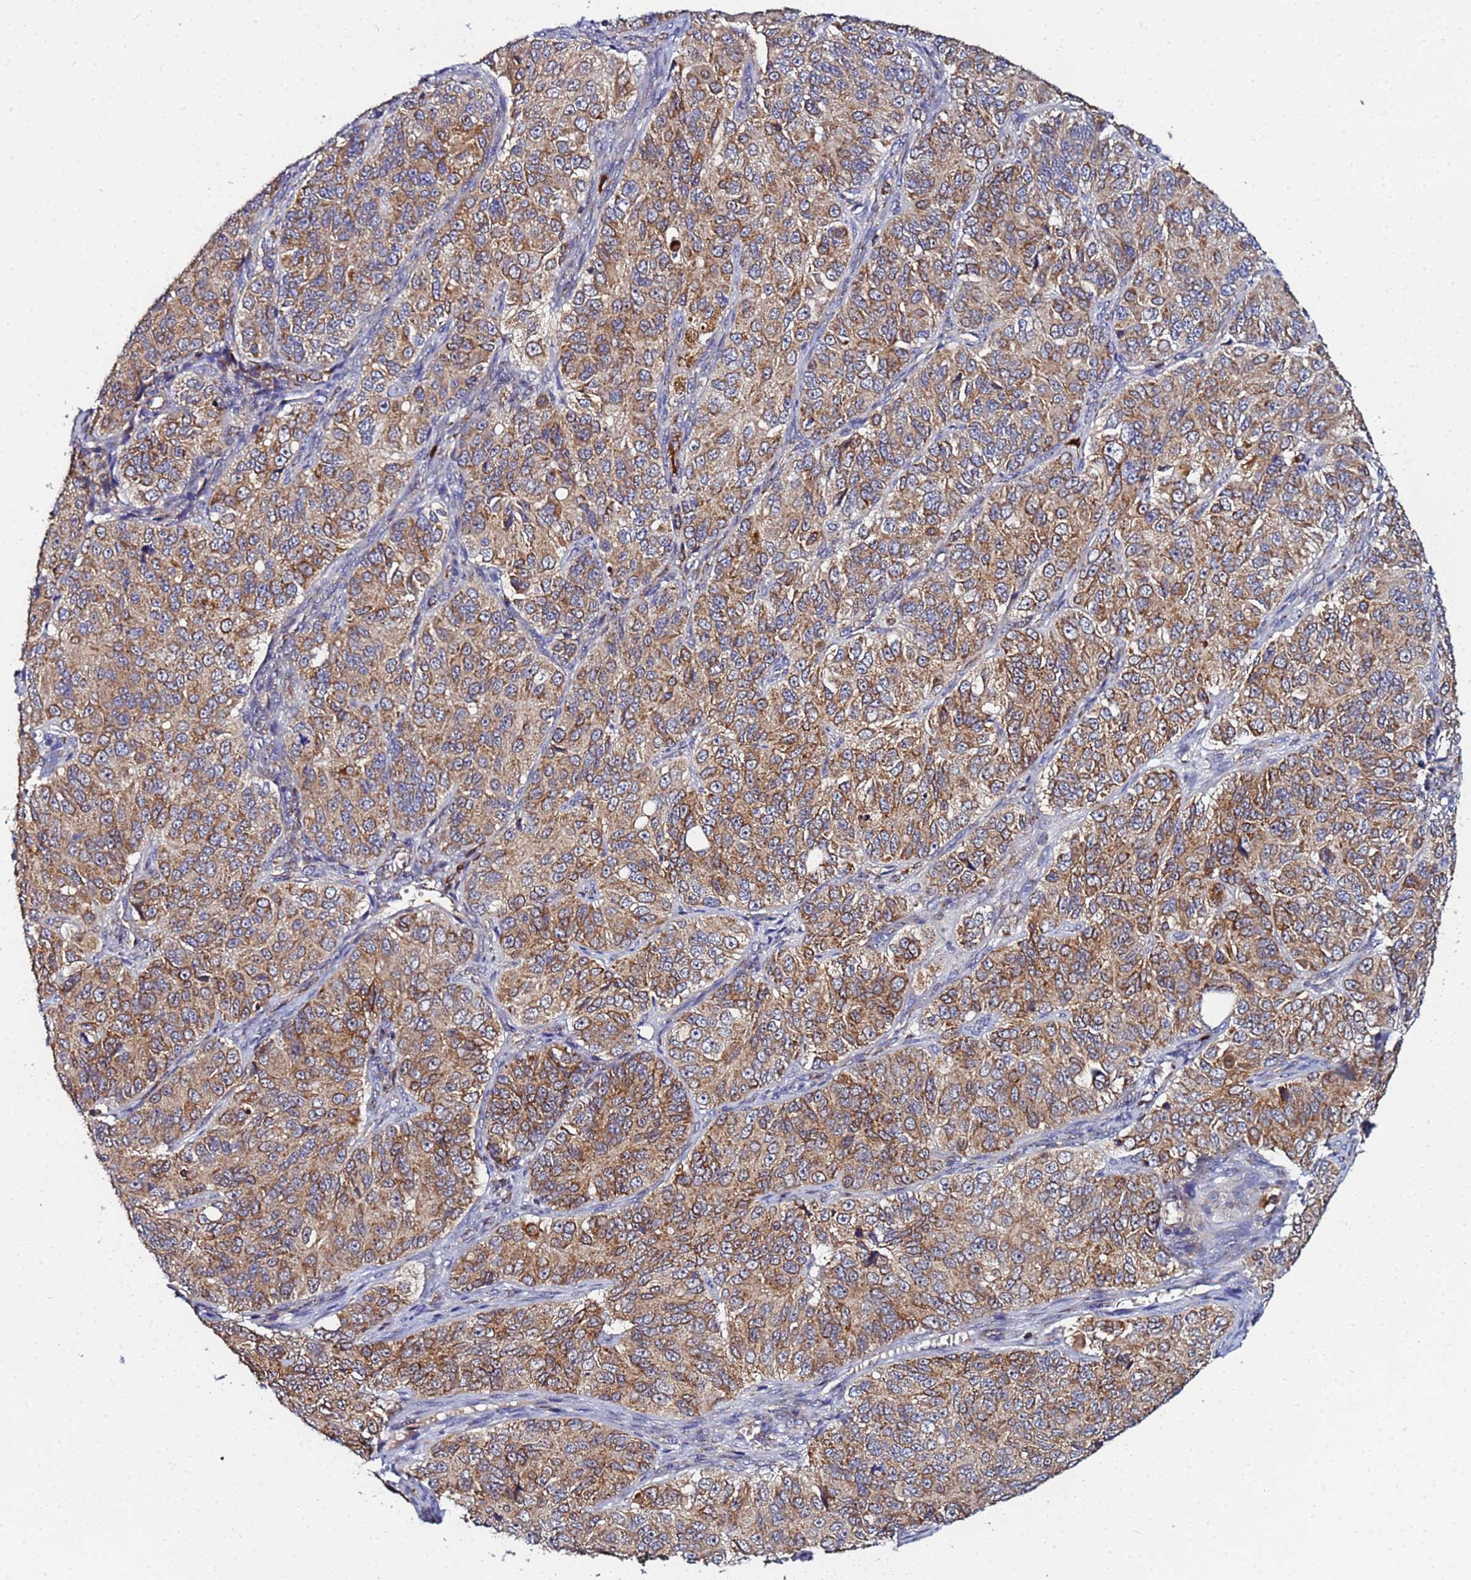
{"staining": {"intensity": "moderate", "quantity": ">75%", "location": "cytoplasmic/membranous"}, "tissue": "ovarian cancer", "cell_type": "Tumor cells", "image_type": "cancer", "snomed": [{"axis": "morphology", "description": "Carcinoma, endometroid"}, {"axis": "topography", "description": "Ovary"}], "caption": "High-magnification brightfield microscopy of endometroid carcinoma (ovarian) stained with DAB (brown) and counterstained with hematoxylin (blue). tumor cells exhibit moderate cytoplasmic/membranous positivity is appreciated in about>75% of cells.", "gene": "CCDC127", "patient": {"sex": "female", "age": 51}}